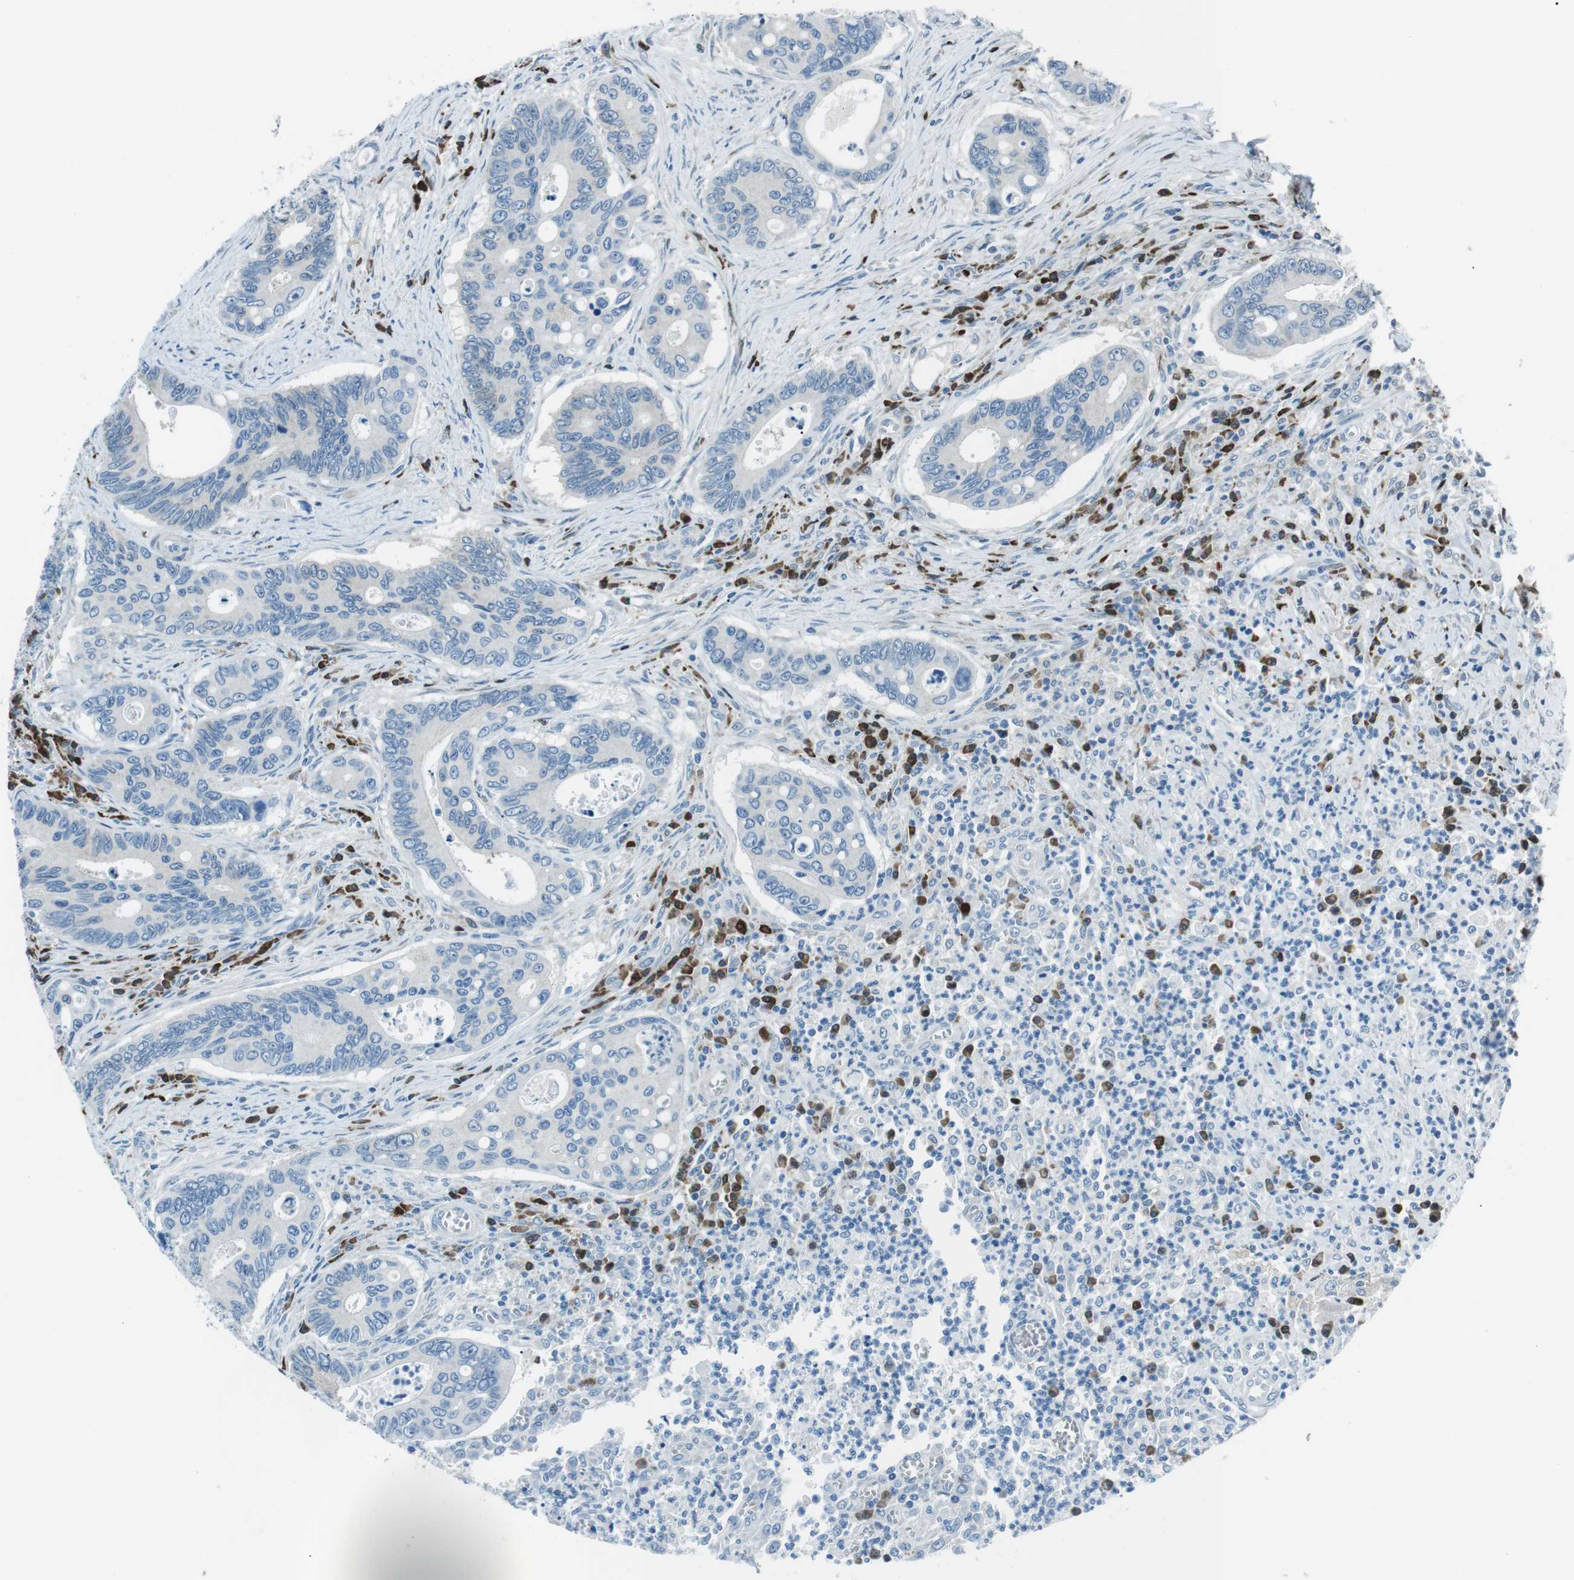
{"staining": {"intensity": "negative", "quantity": "none", "location": "none"}, "tissue": "colorectal cancer", "cell_type": "Tumor cells", "image_type": "cancer", "snomed": [{"axis": "morphology", "description": "Inflammation, NOS"}, {"axis": "morphology", "description": "Adenocarcinoma, NOS"}, {"axis": "topography", "description": "Colon"}], "caption": "Colorectal adenocarcinoma was stained to show a protein in brown. There is no significant positivity in tumor cells.", "gene": "BLNK", "patient": {"sex": "male", "age": 72}}